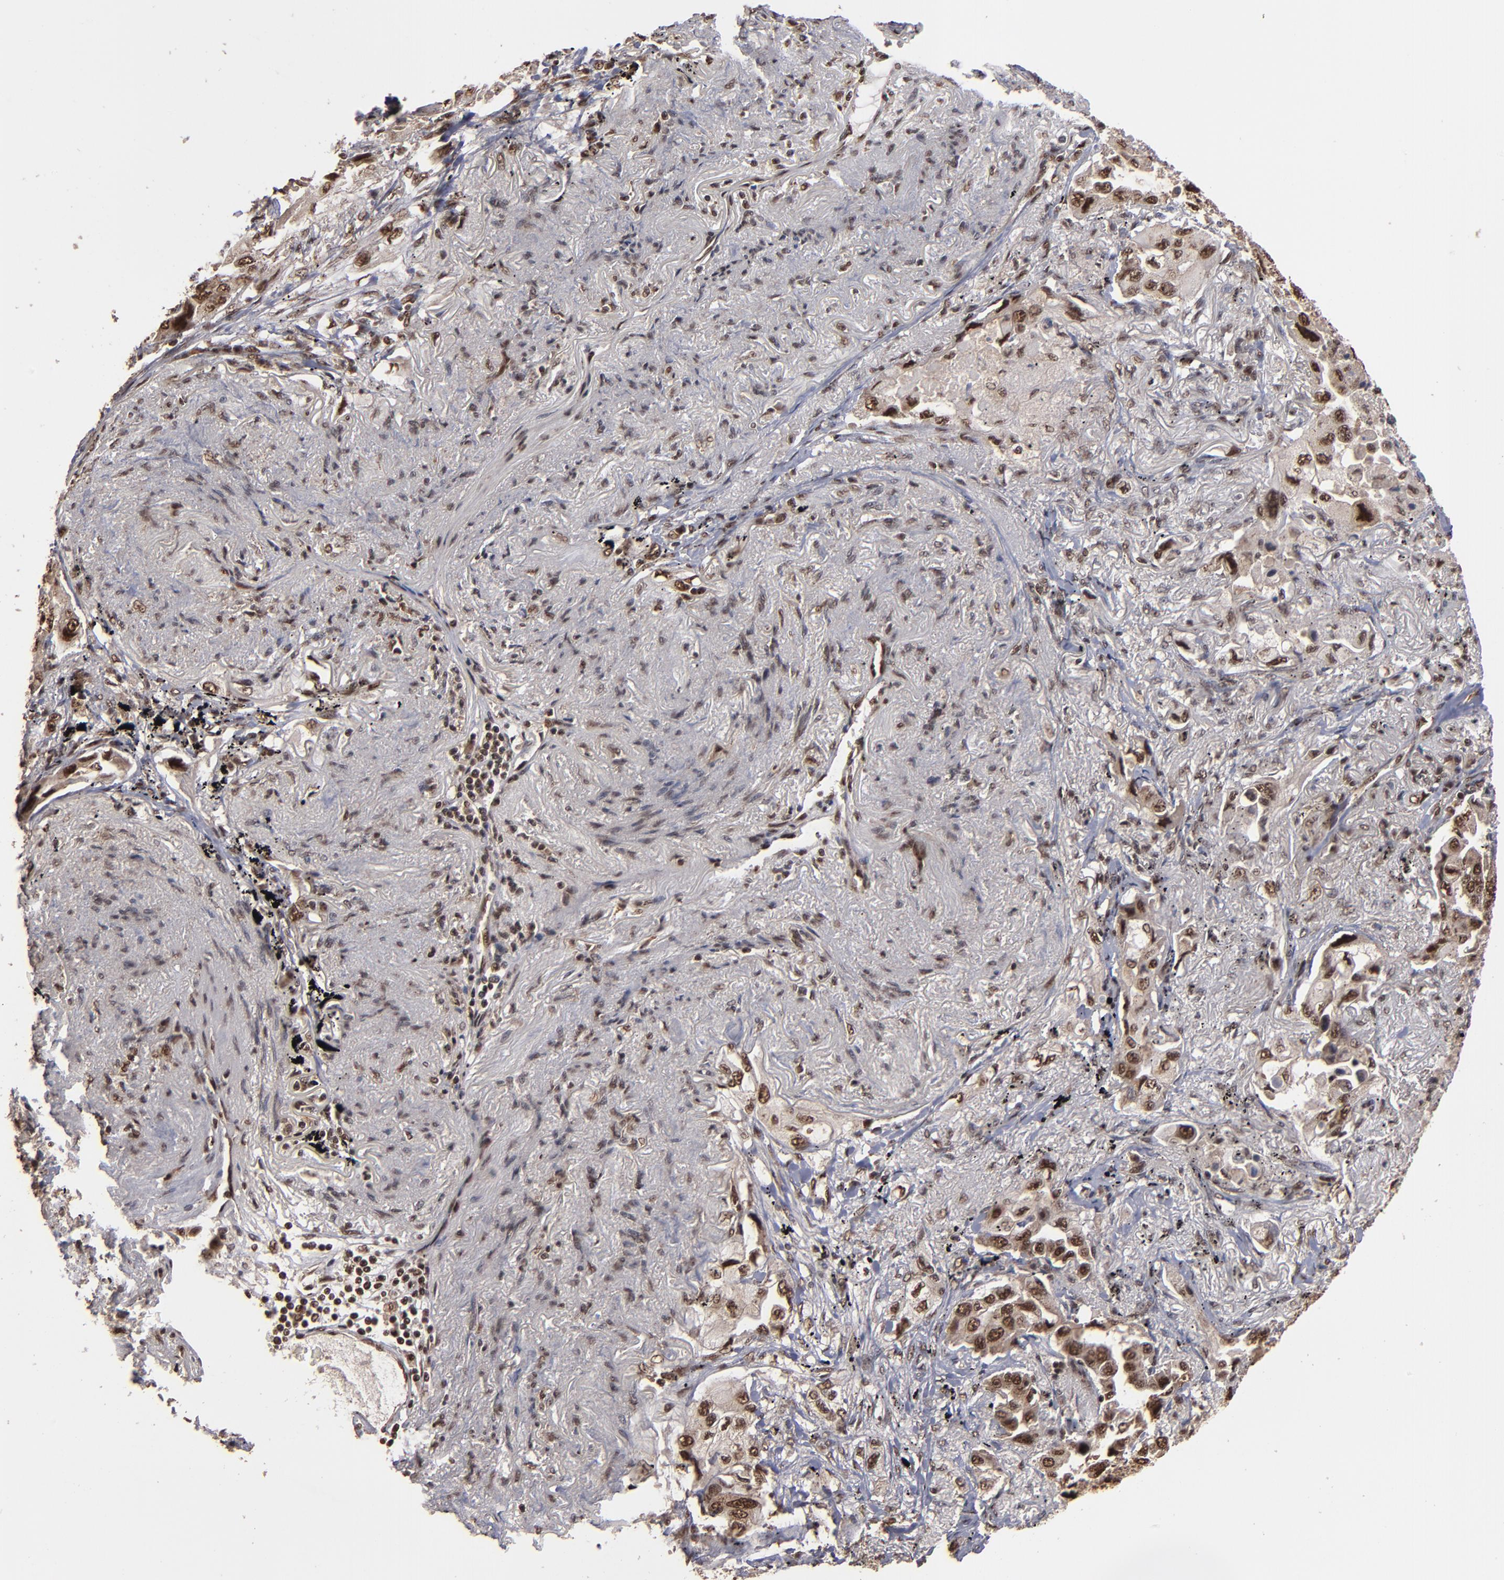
{"staining": {"intensity": "strong", "quantity": ">75%", "location": "cytoplasmic/membranous,nuclear"}, "tissue": "lung cancer", "cell_type": "Tumor cells", "image_type": "cancer", "snomed": [{"axis": "morphology", "description": "Adenocarcinoma, NOS"}, {"axis": "topography", "description": "Lung"}], "caption": "The immunohistochemical stain shows strong cytoplasmic/membranous and nuclear positivity in tumor cells of lung adenocarcinoma tissue.", "gene": "SNW1", "patient": {"sex": "female", "age": 65}}